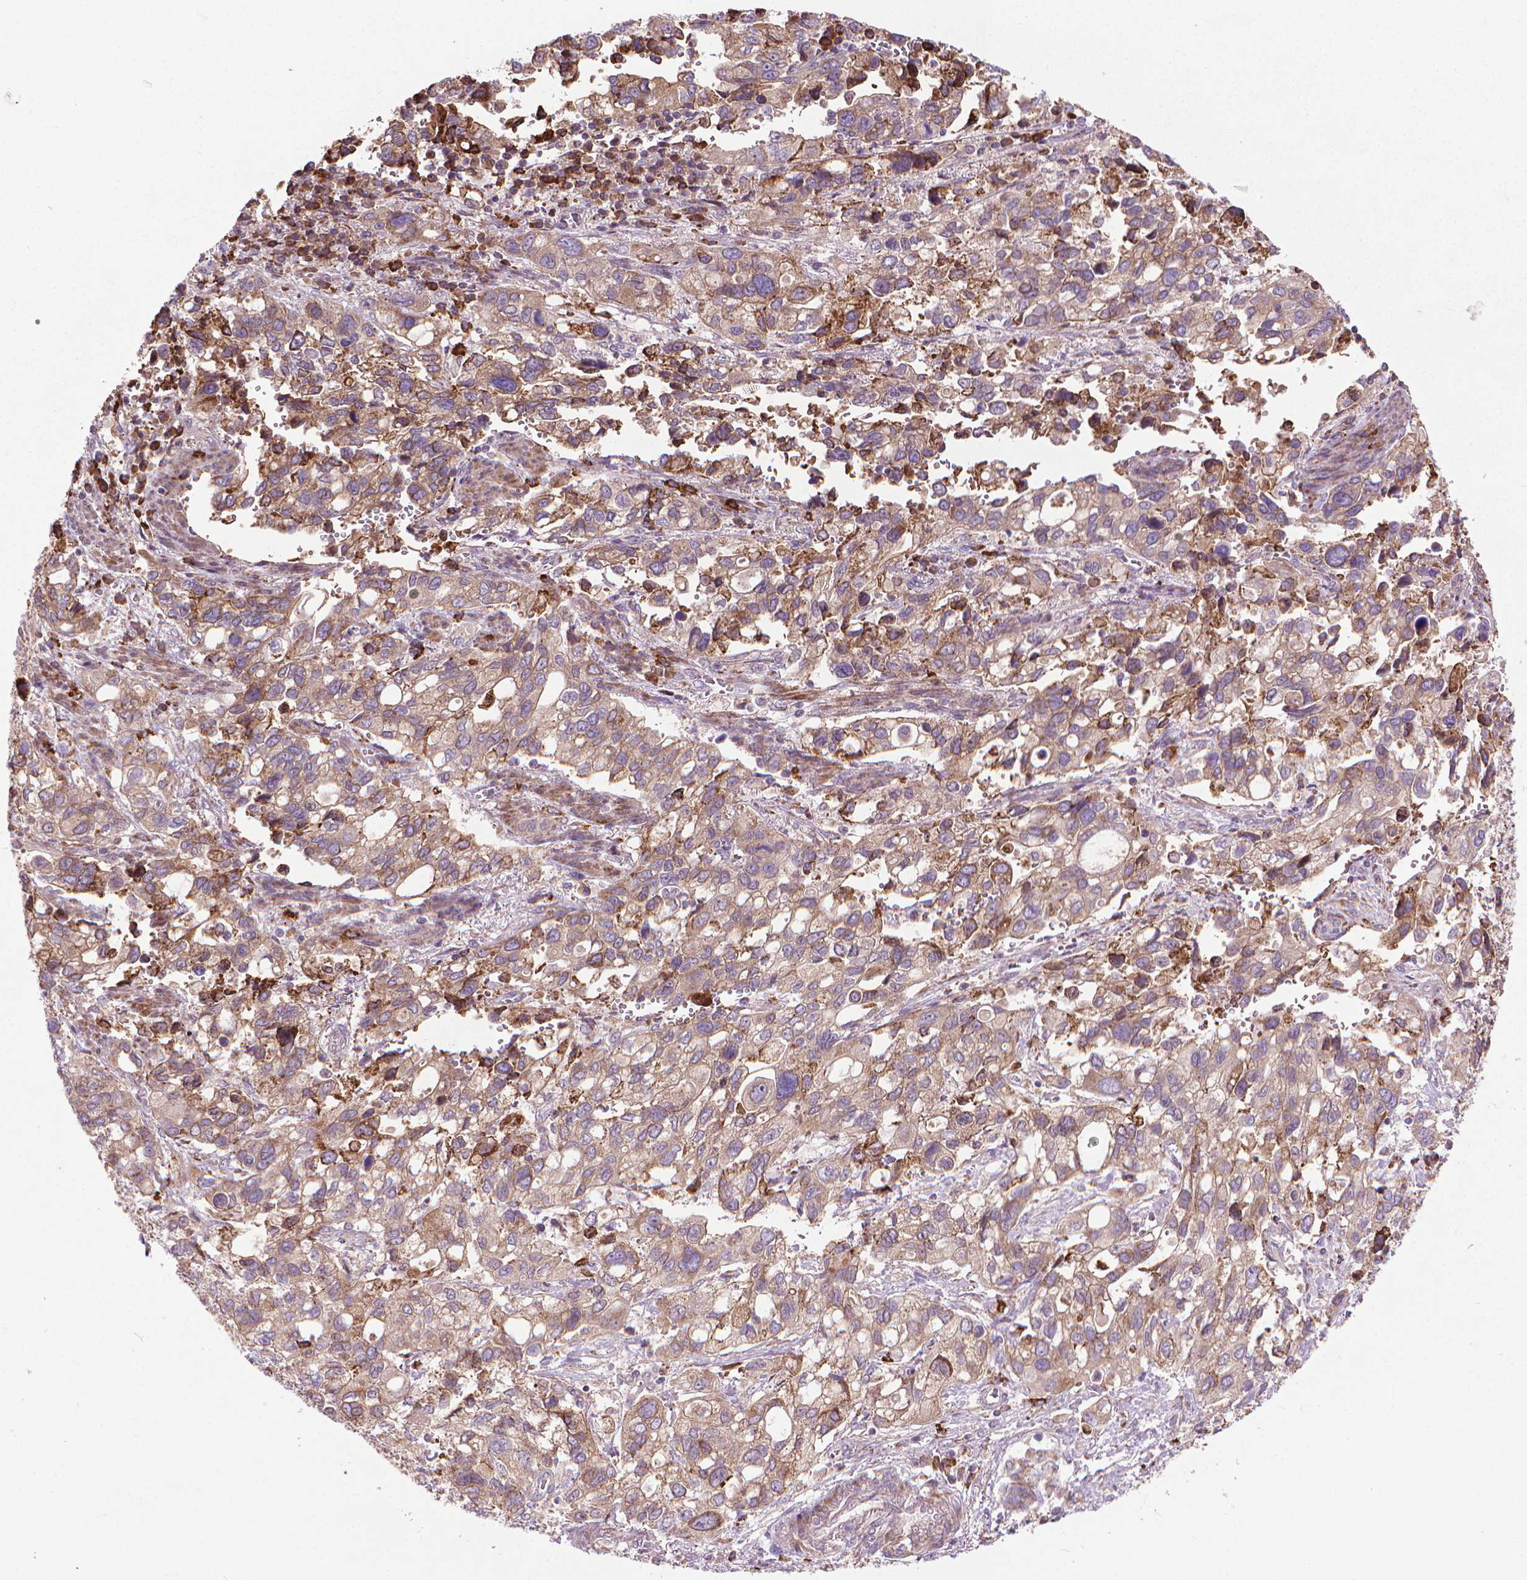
{"staining": {"intensity": "weak", "quantity": "25%-75%", "location": "cytoplasmic/membranous"}, "tissue": "stomach cancer", "cell_type": "Tumor cells", "image_type": "cancer", "snomed": [{"axis": "morphology", "description": "Adenocarcinoma, NOS"}, {"axis": "topography", "description": "Stomach, upper"}], "caption": "Tumor cells display weak cytoplasmic/membranous positivity in approximately 25%-75% of cells in adenocarcinoma (stomach).", "gene": "MYH14", "patient": {"sex": "female", "age": 81}}